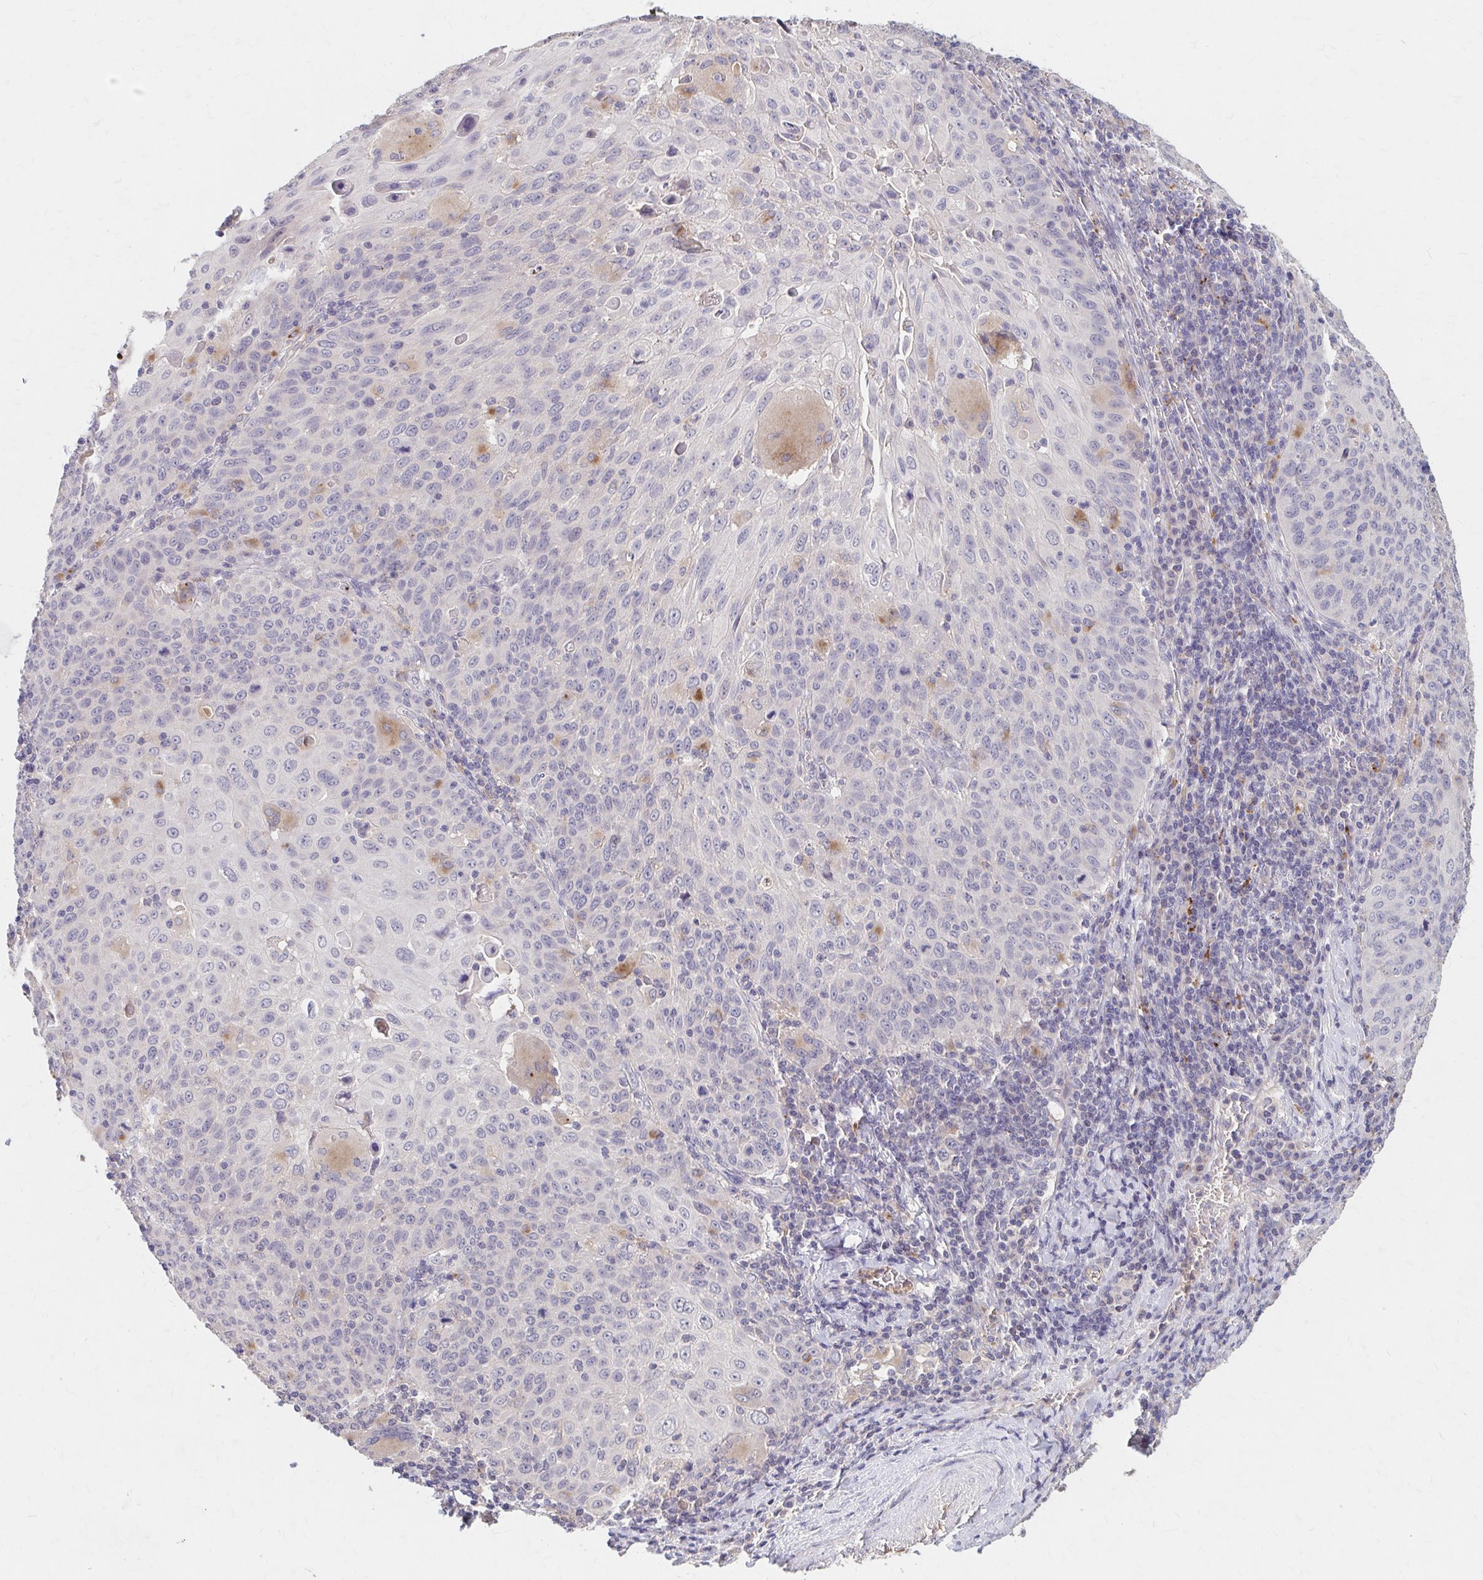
{"staining": {"intensity": "negative", "quantity": "none", "location": "none"}, "tissue": "cervical cancer", "cell_type": "Tumor cells", "image_type": "cancer", "snomed": [{"axis": "morphology", "description": "Squamous cell carcinoma, NOS"}, {"axis": "topography", "description": "Cervix"}], "caption": "Tumor cells show no significant positivity in cervical squamous cell carcinoma. (DAB (3,3'-diaminobenzidine) immunohistochemistry (IHC) visualized using brightfield microscopy, high magnification).", "gene": "HMGCS2", "patient": {"sex": "female", "age": 65}}